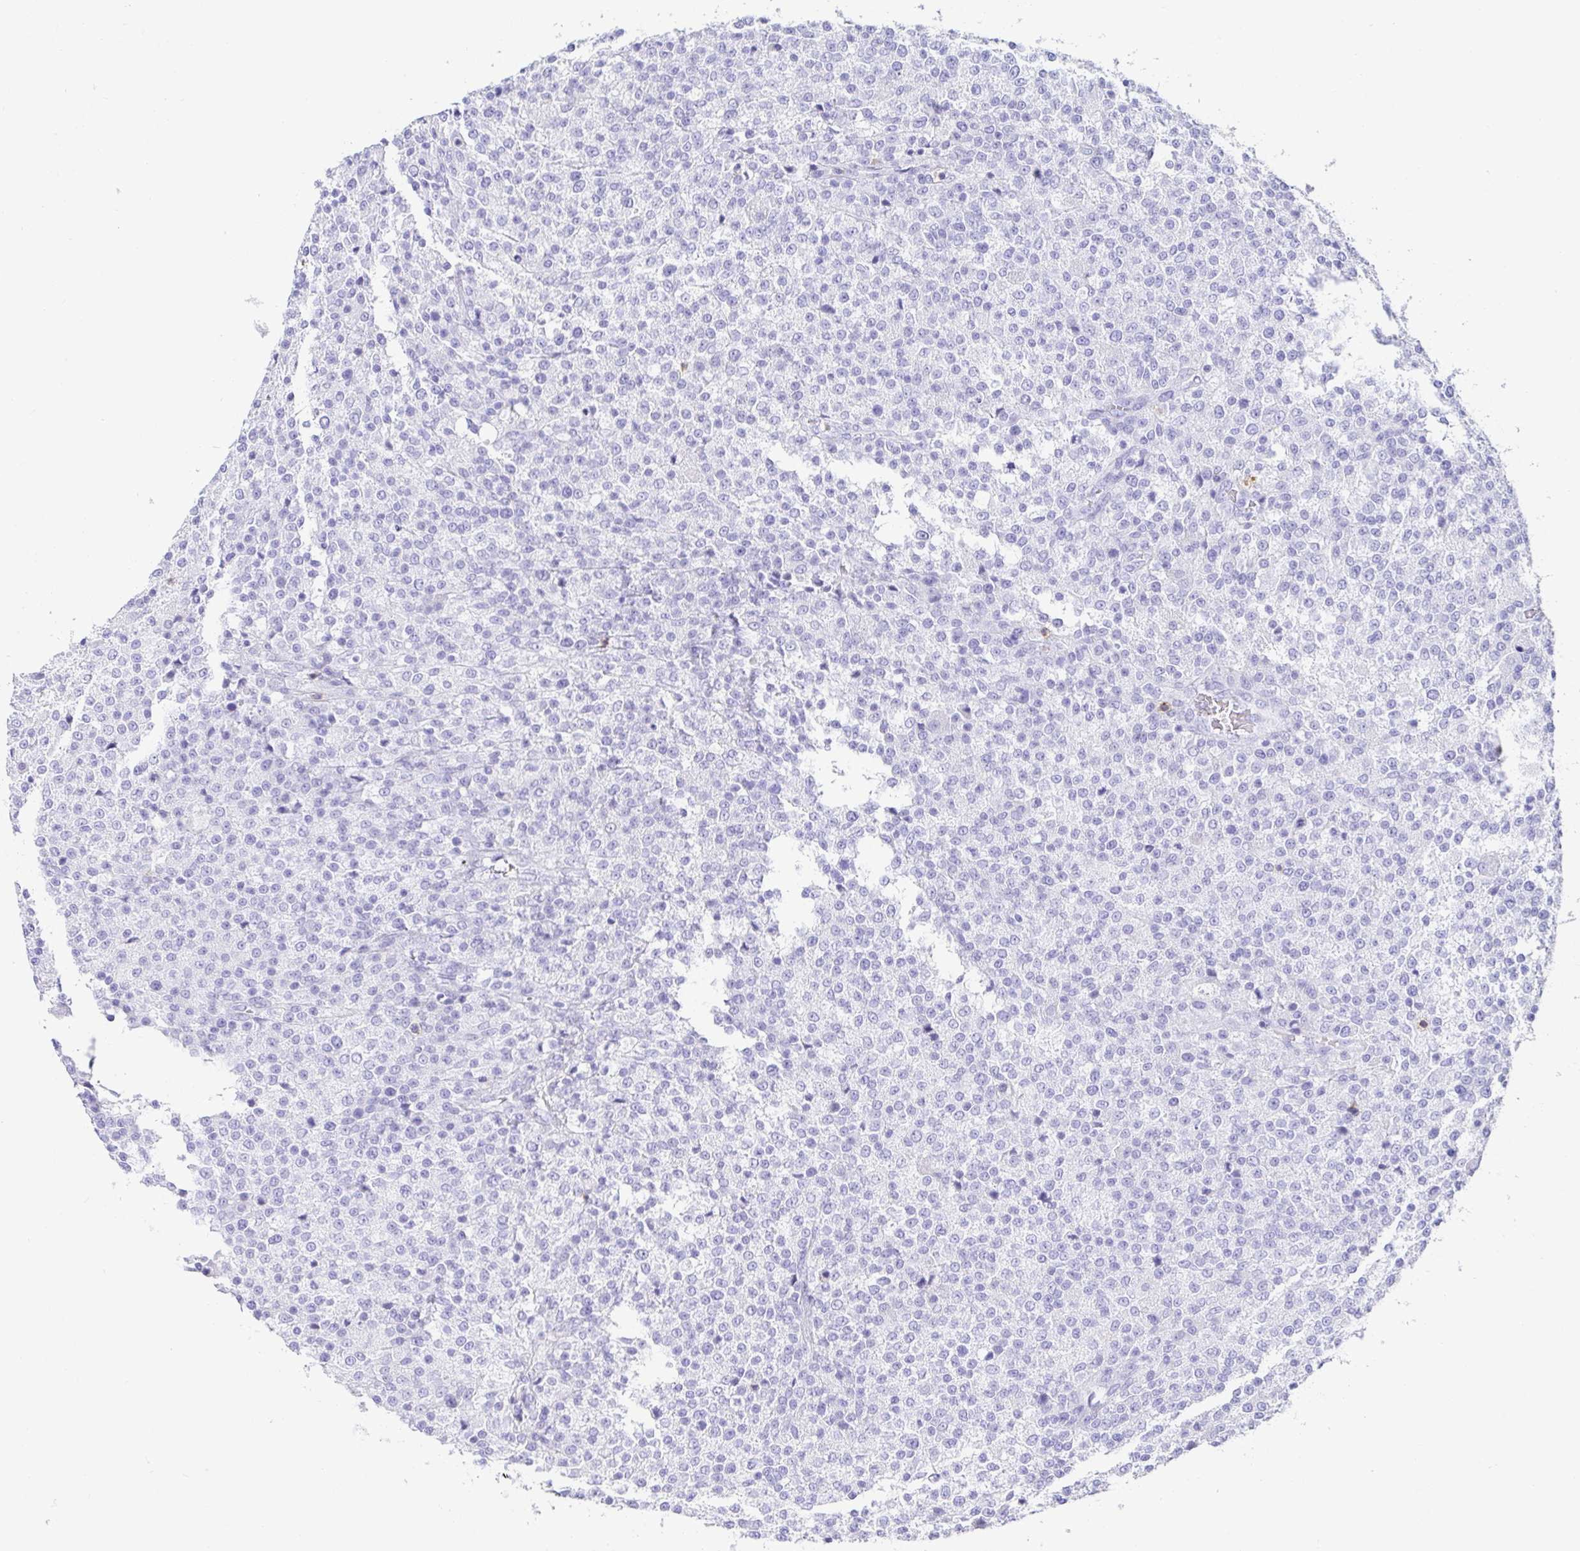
{"staining": {"intensity": "negative", "quantity": "none", "location": "none"}, "tissue": "testis cancer", "cell_type": "Tumor cells", "image_type": "cancer", "snomed": [{"axis": "morphology", "description": "Seminoma, NOS"}, {"axis": "topography", "description": "Testis"}], "caption": "A histopathology image of testis cancer (seminoma) stained for a protein demonstrates no brown staining in tumor cells.", "gene": "CD5", "patient": {"sex": "male", "age": 59}}